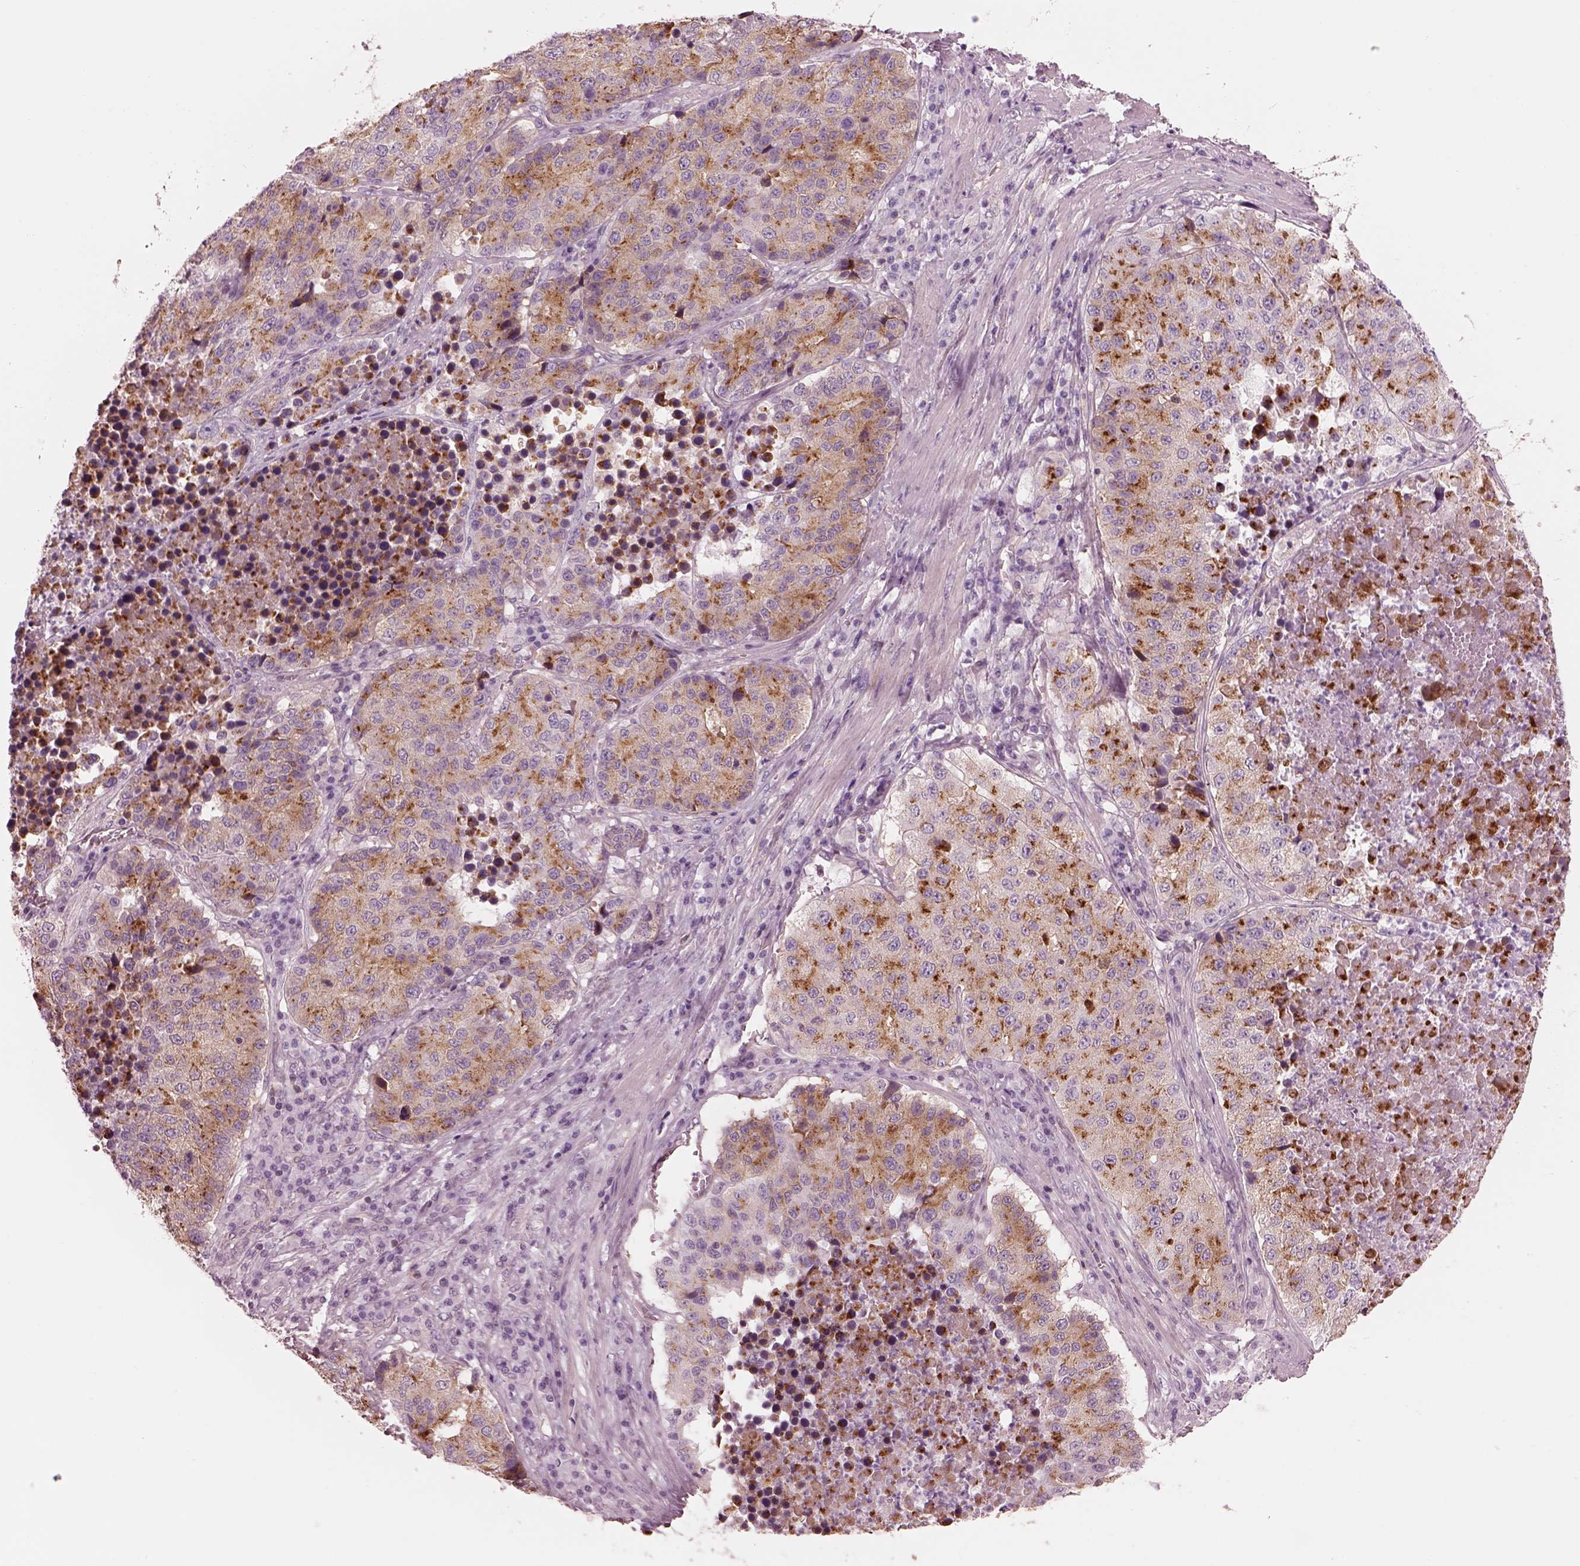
{"staining": {"intensity": "moderate", "quantity": ">75%", "location": "cytoplasmic/membranous"}, "tissue": "stomach cancer", "cell_type": "Tumor cells", "image_type": "cancer", "snomed": [{"axis": "morphology", "description": "Adenocarcinoma, NOS"}, {"axis": "topography", "description": "Stomach"}], "caption": "High-power microscopy captured an immunohistochemistry (IHC) photomicrograph of stomach cancer (adenocarcinoma), revealing moderate cytoplasmic/membranous expression in about >75% of tumor cells.", "gene": "ELAPOR1", "patient": {"sex": "male", "age": 71}}